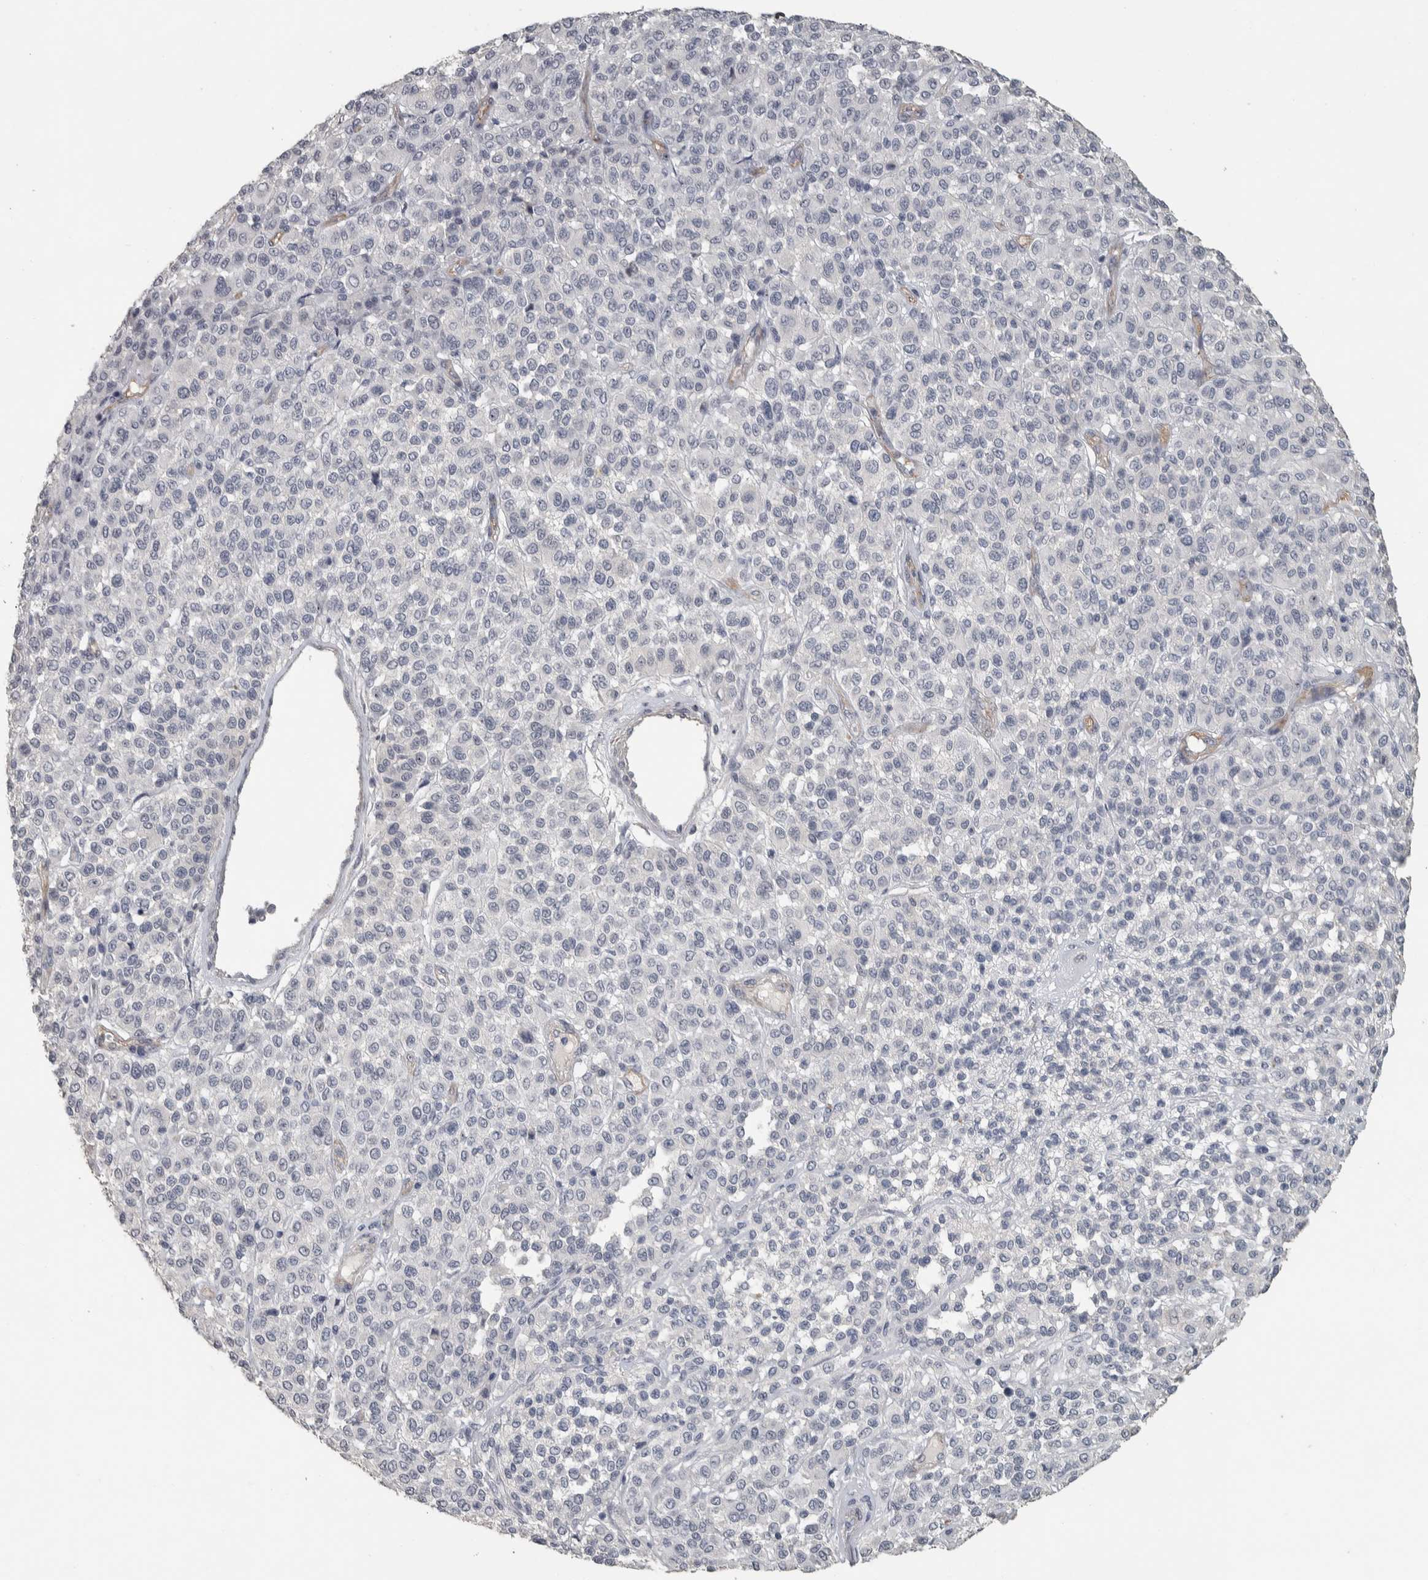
{"staining": {"intensity": "negative", "quantity": "none", "location": "none"}, "tissue": "melanoma", "cell_type": "Tumor cells", "image_type": "cancer", "snomed": [{"axis": "morphology", "description": "Malignant melanoma, Metastatic site"}, {"axis": "topography", "description": "Pancreas"}], "caption": "The photomicrograph reveals no staining of tumor cells in melanoma. Nuclei are stained in blue.", "gene": "DCAF10", "patient": {"sex": "female", "age": 30}}